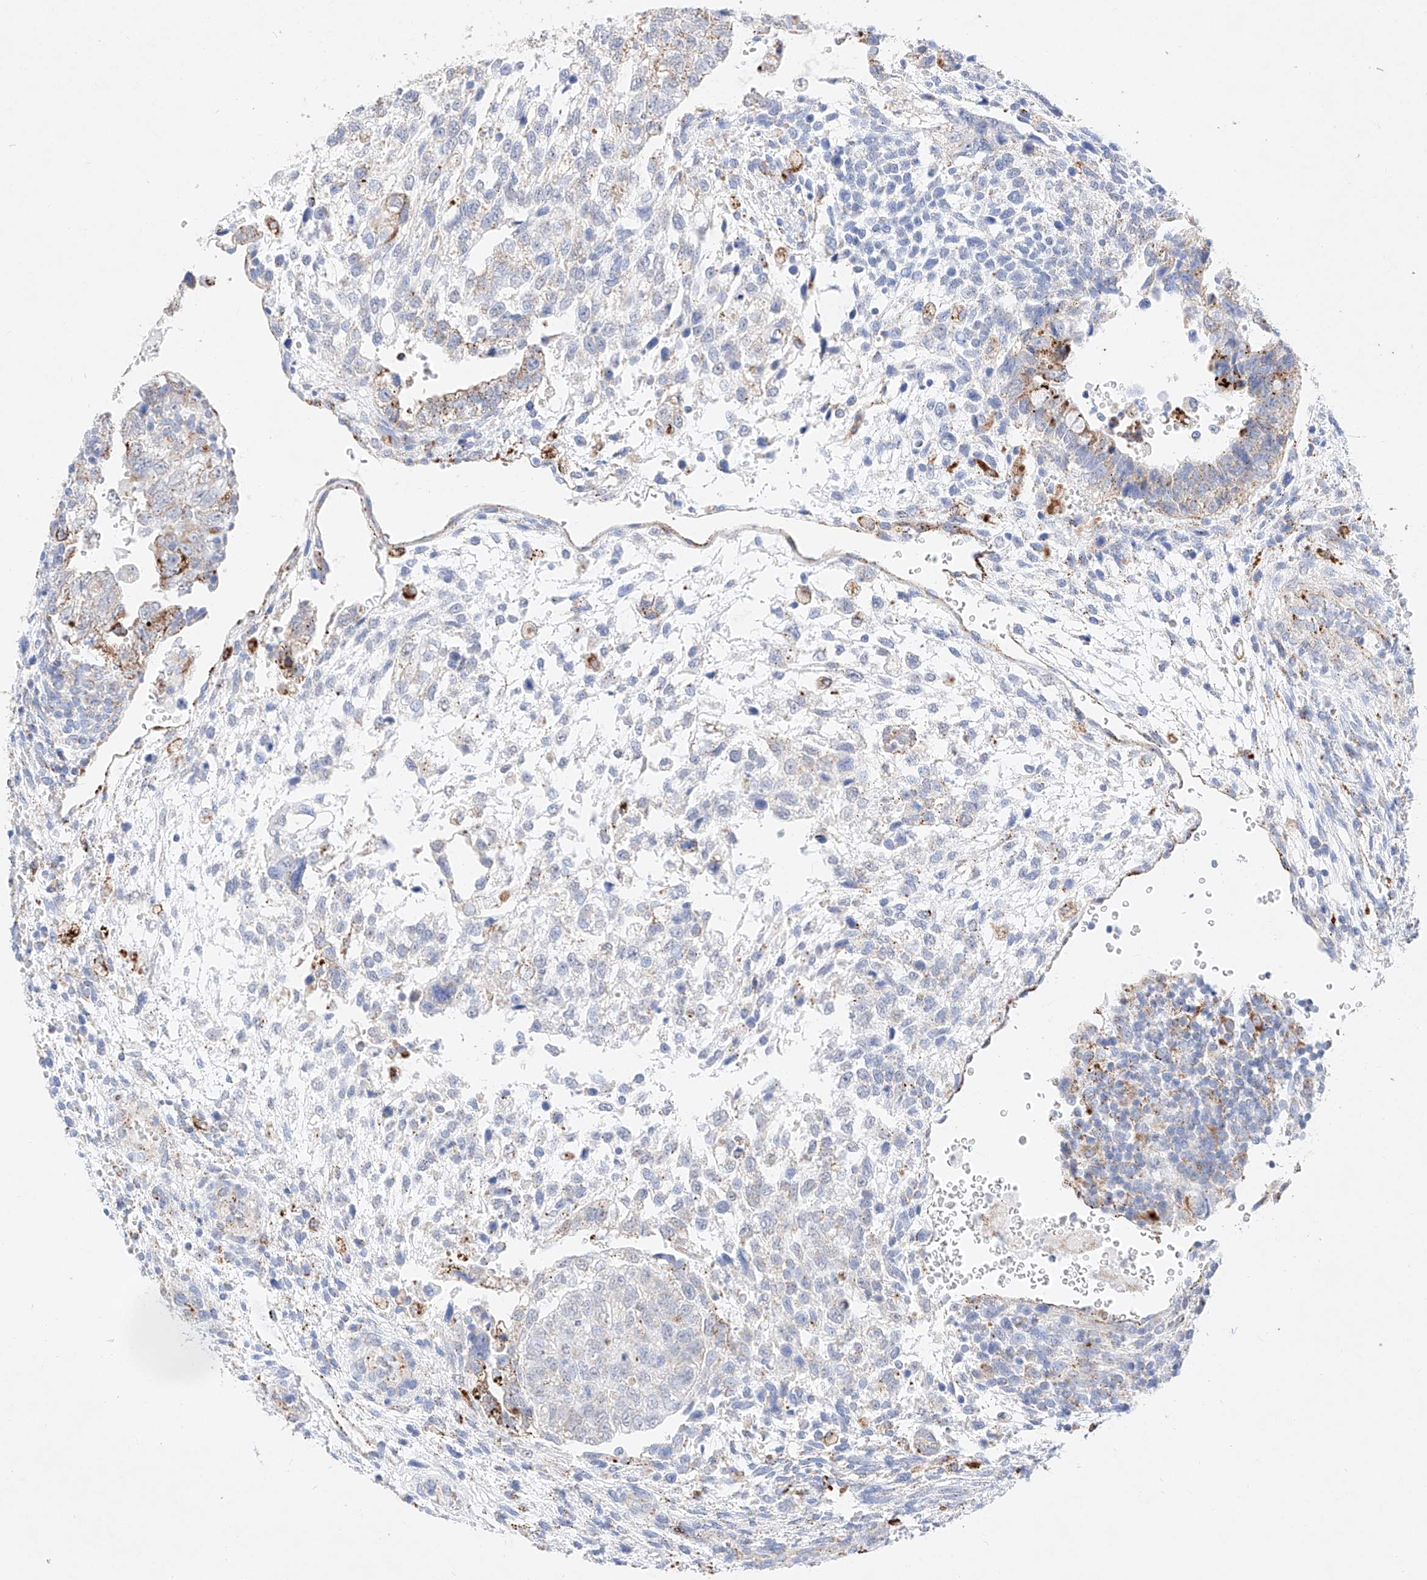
{"staining": {"intensity": "weak", "quantity": "<25%", "location": "cytoplasmic/membranous"}, "tissue": "testis cancer", "cell_type": "Tumor cells", "image_type": "cancer", "snomed": [{"axis": "morphology", "description": "Carcinoma, Embryonal, NOS"}, {"axis": "topography", "description": "Testis"}], "caption": "Testis embryonal carcinoma was stained to show a protein in brown. There is no significant staining in tumor cells.", "gene": "C6orf62", "patient": {"sex": "male", "age": 37}}